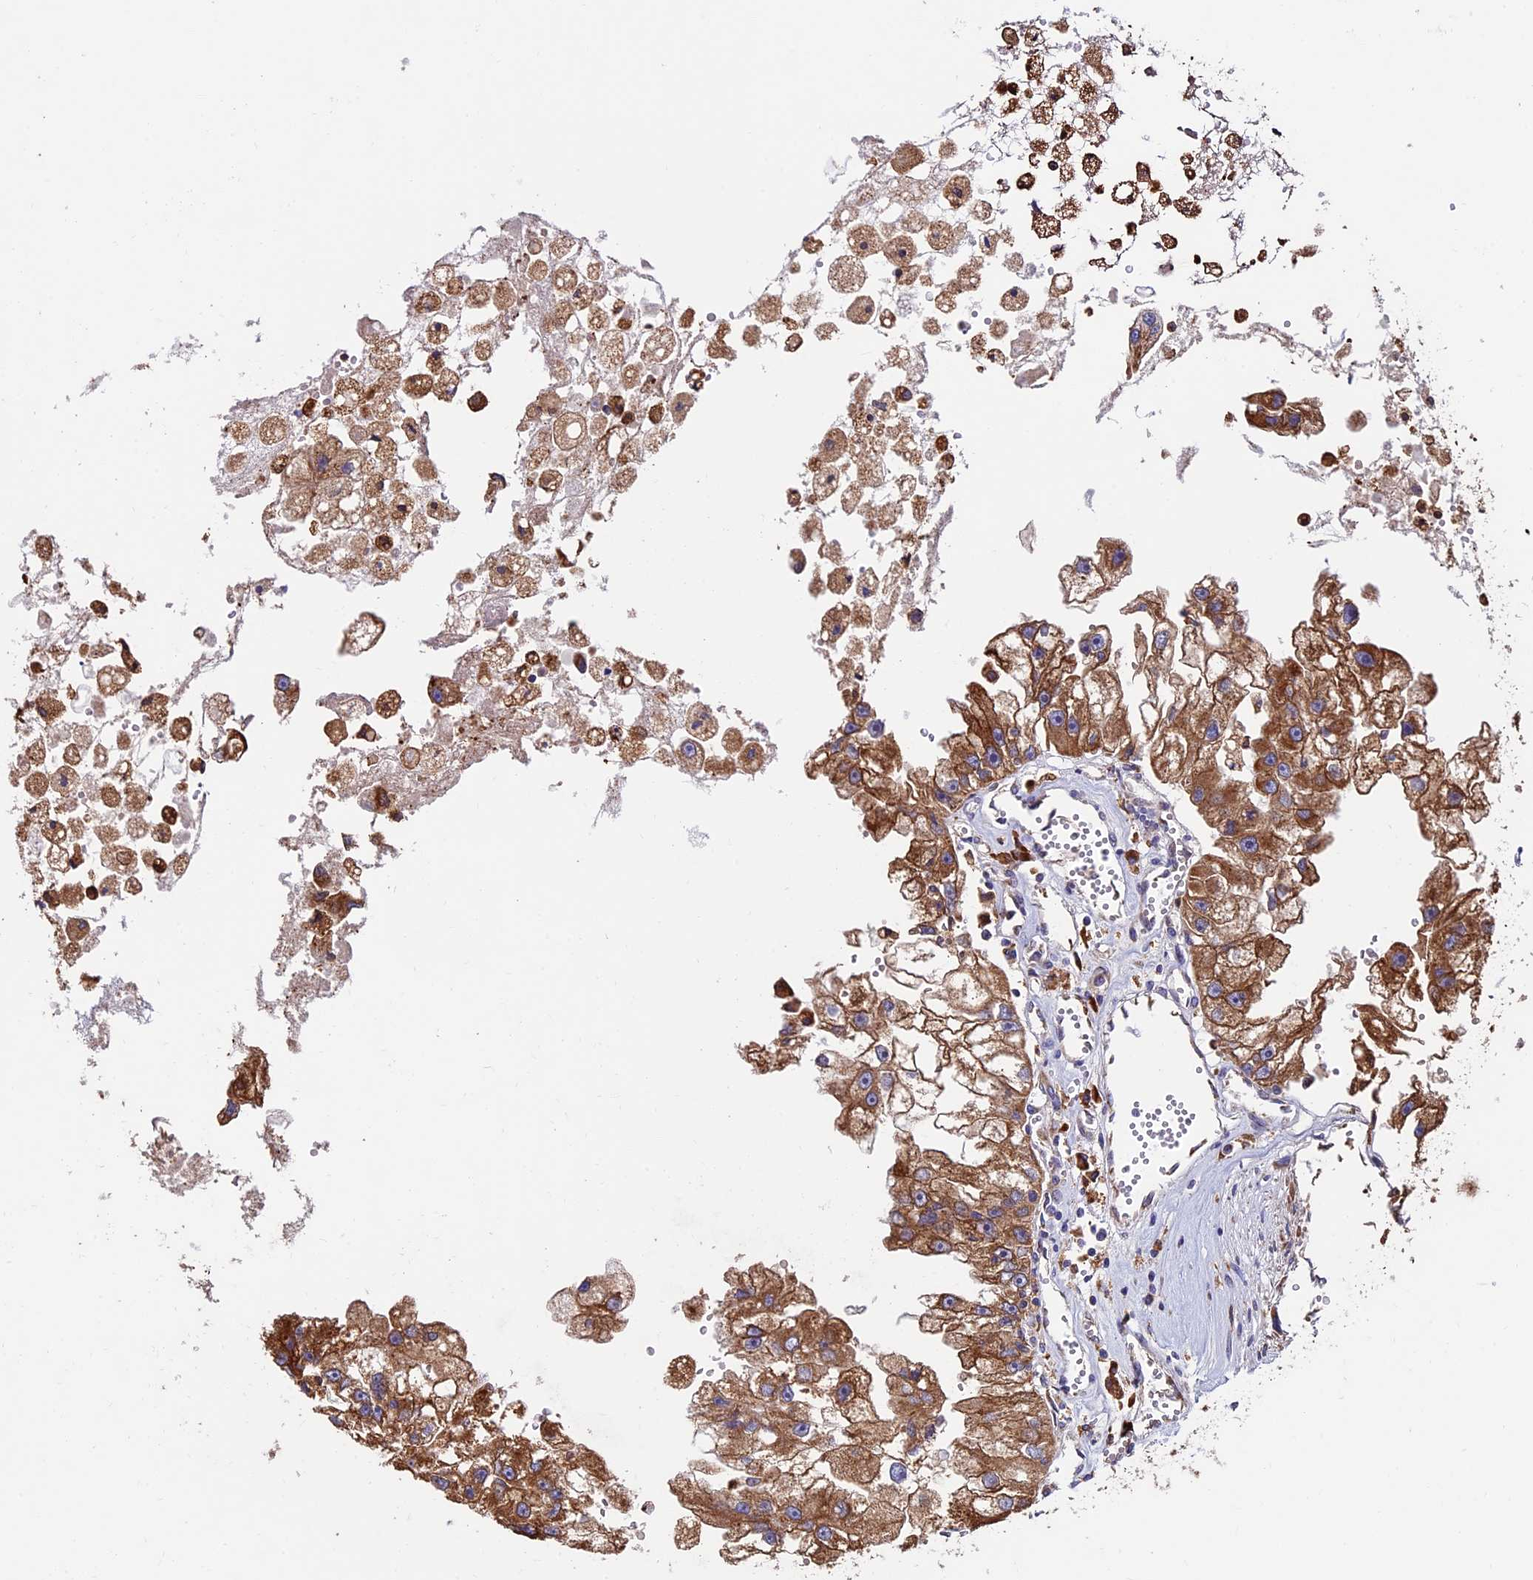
{"staining": {"intensity": "moderate", "quantity": ">75%", "location": "cytoplasmic/membranous"}, "tissue": "renal cancer", "cell_type": "Tumor cells", "image_type": "cancer", "snomed": [{"axis": "morphology", "description": "Adenocarcinoma, NOS"}, {"axis": "topography", "description": "Kidney"}], "caption": "This image exhibits adenocarcinoma (renal) stained with IHC to label a protein in brown. The cytoplasmic/membranous of tumor cells show moderate positivity for the protein. Nuclei are counter-stained blue.", "gene": "BTBD3", "patient": {"sex": "male", "age": 63}}